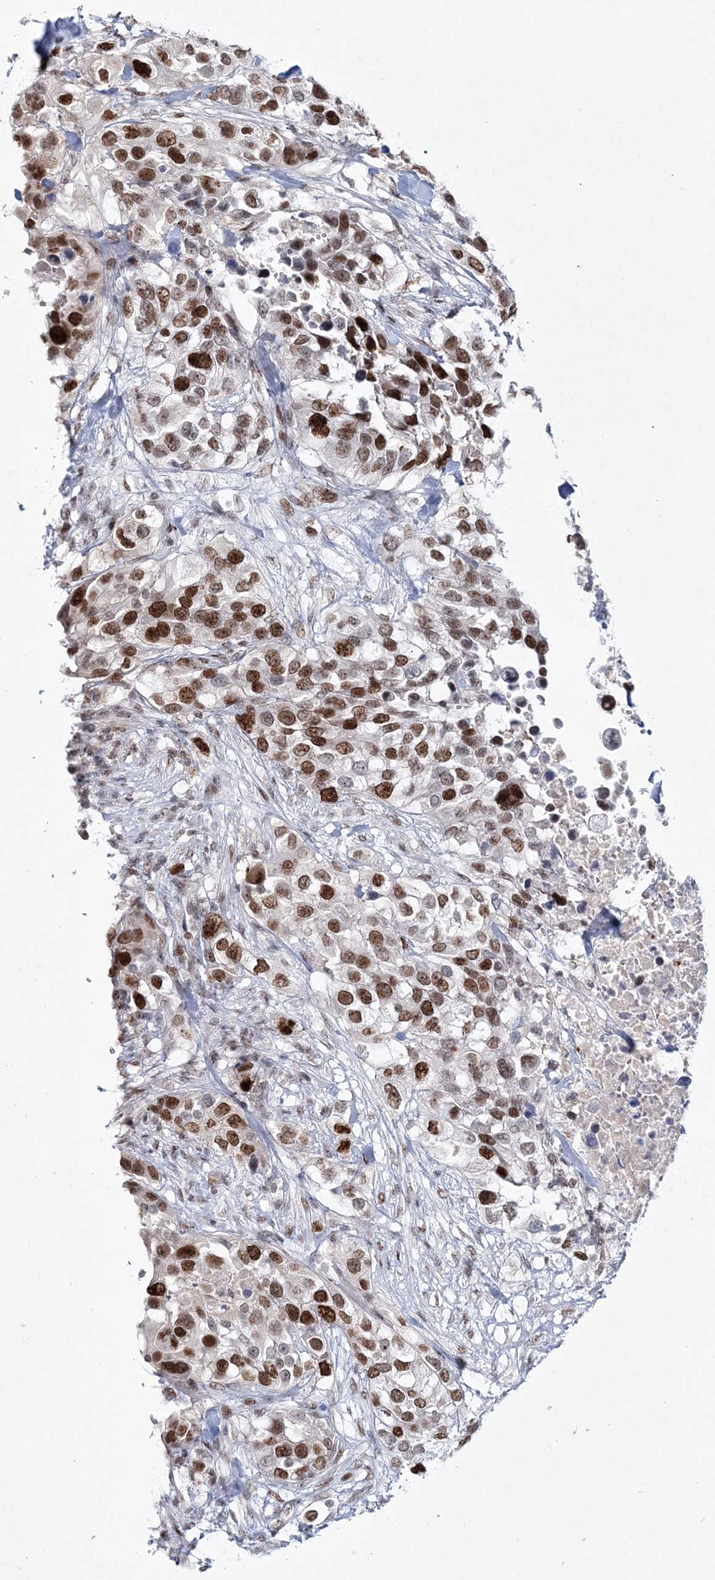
{"staining": {"intensity": "strong", "quantity": ">75%", "location": "nuclear"}, "tissue": "urothelial cancer", "cell_type": "Tumor cells", "image_type": "cancer", "snomed": [{"axis": "morphology", "description": "Urothelial carcinoma, High grade"}, {"axis": "topography", "description": "Urinary bladder"}], "caption": "Protein expression analysis of high-grade urothelial carcinoma demonstrates strong nuclear staining in approximately >75% of tumor cells.", "gene": "LRRFIP2", "patient": {"sex": "female", "age": 80}}